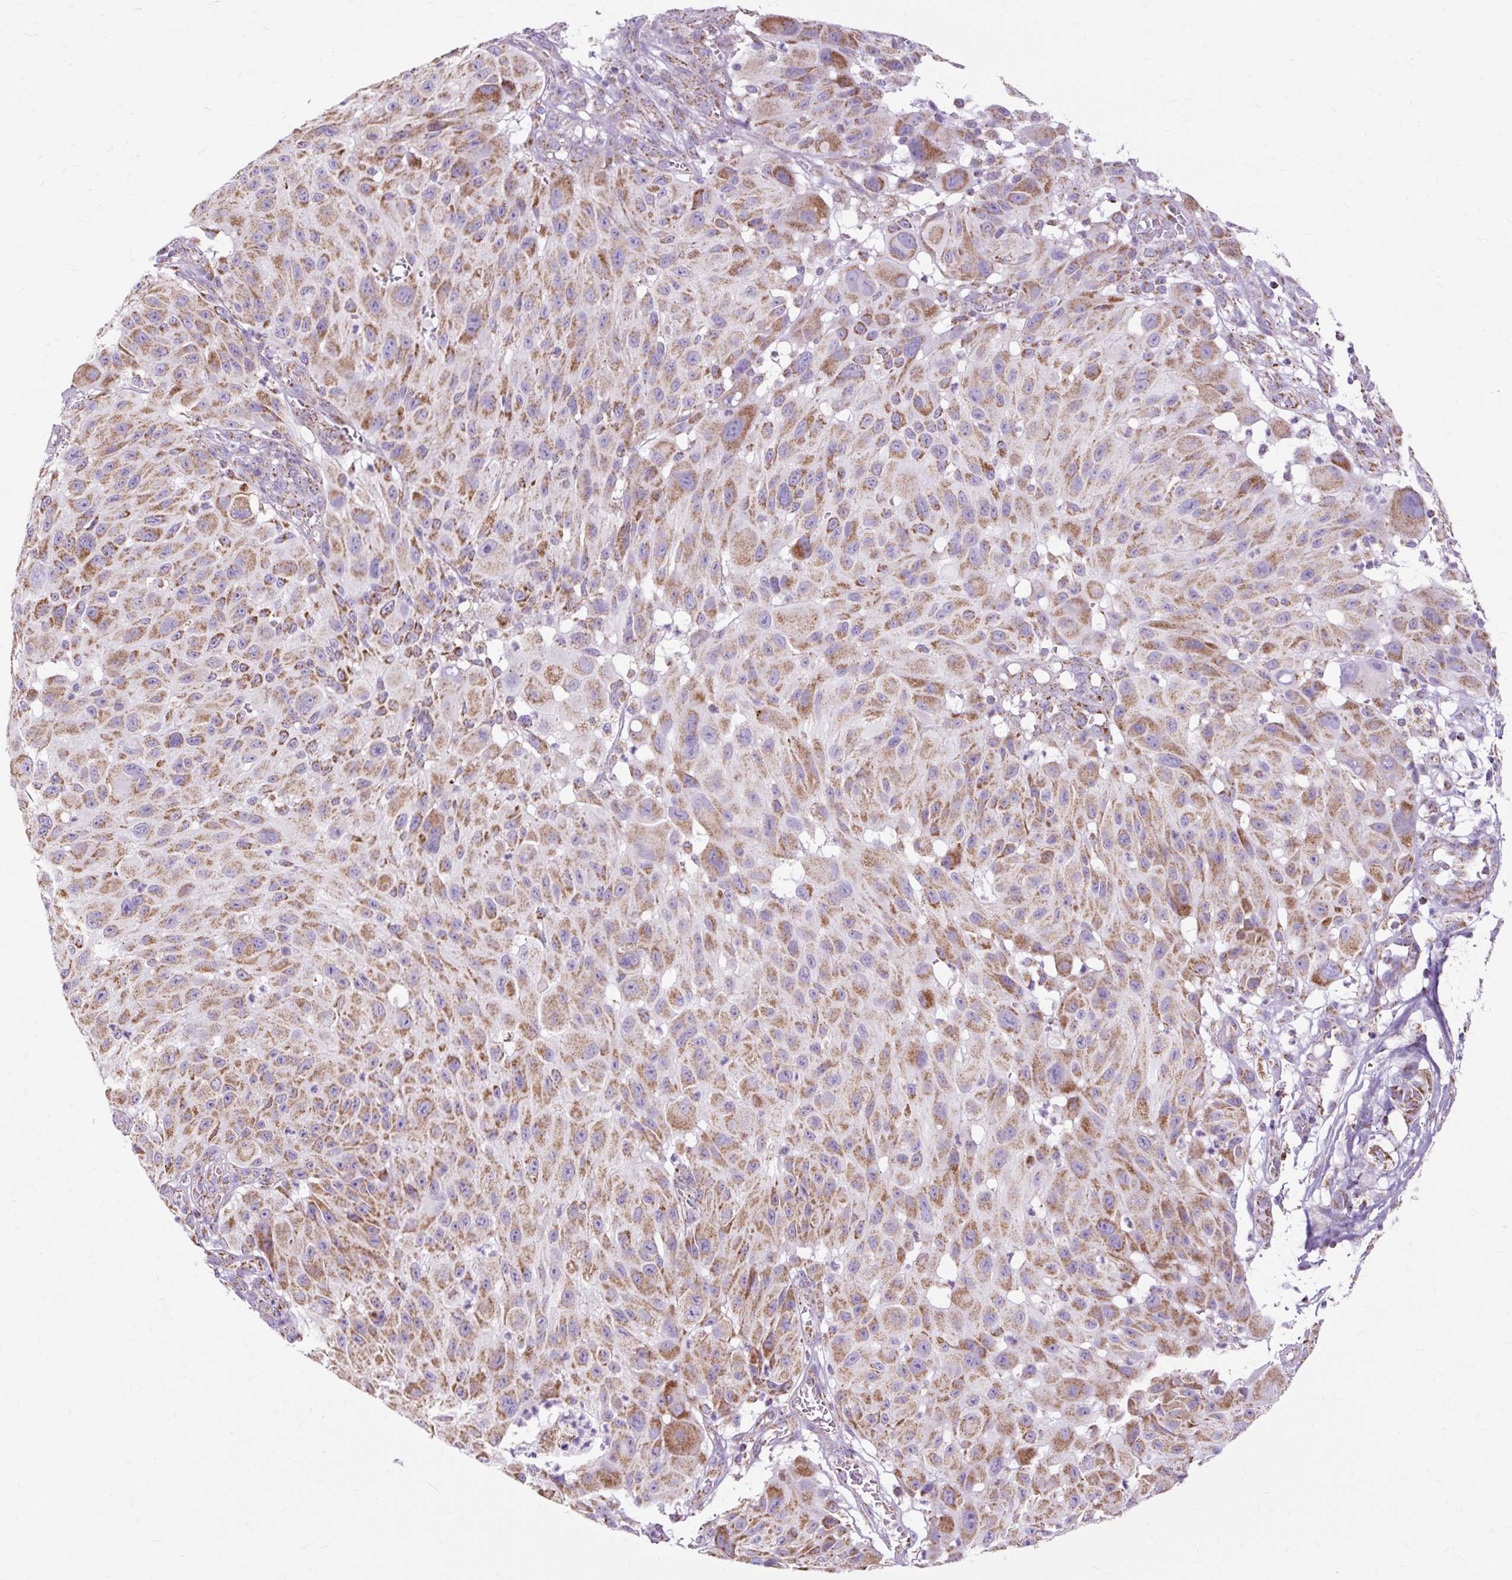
{"staining": {"intensity": "moderate", "quantity": ">75%", "location": "cytoplasmic/membranous"}, "tissue": "melanoma", "cell_type": "Tumor cells", "image_type": "cancer", "snomed": [{"axis": "morphology", "description": "Malignant melanoma, NOS"}, {"axis": "topography", "description": "Skin"}], "caption": "This photomicrograph exhibits immunohistochemistry (IHC) staining of melanoma, with medium moderate cytoplasmic/membranous staining in approximately >75% of tumor cells.", "gene": "DLAT", "patient": {"sex": "male", "age": 83}}